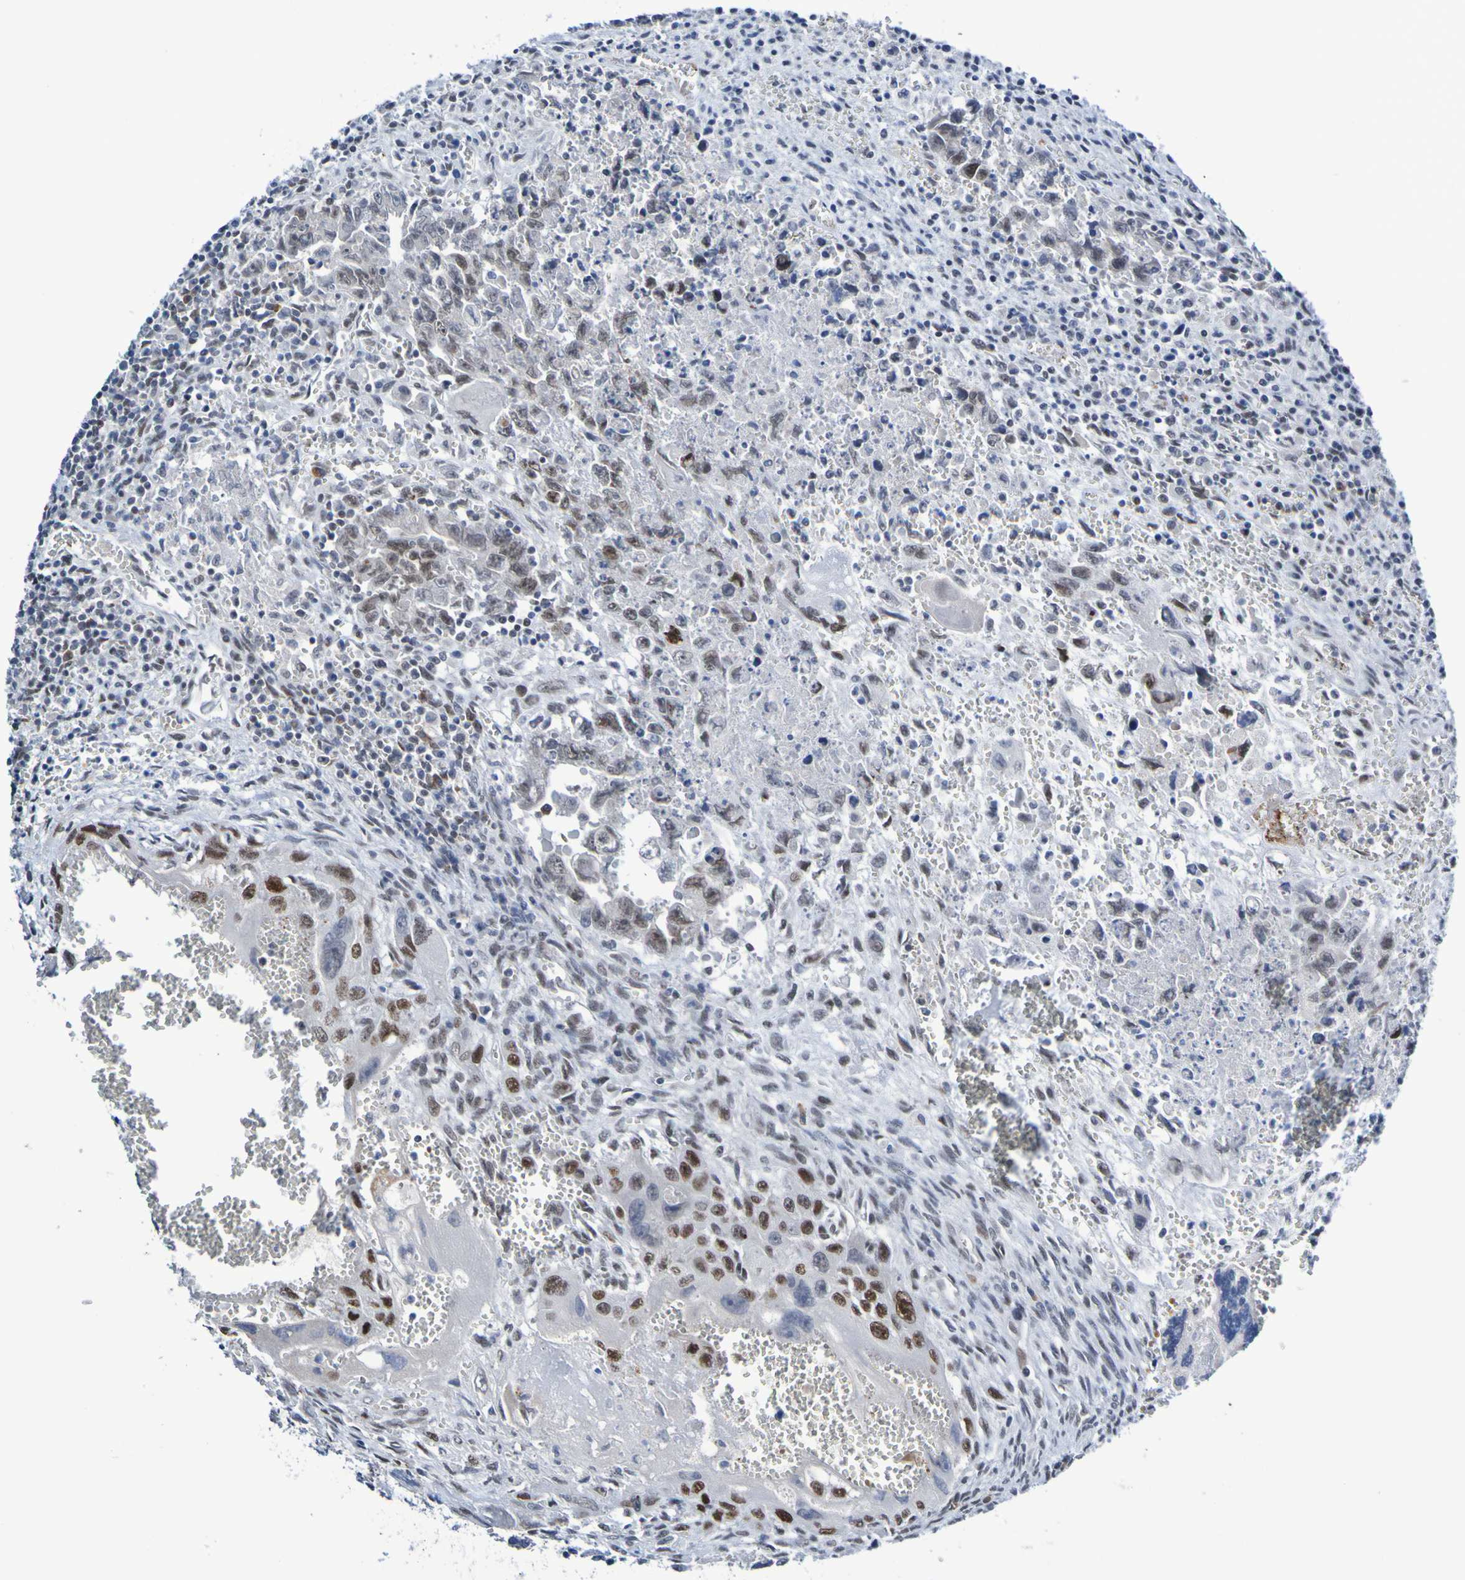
{"staining": {"intensity": "moderate", "quantity": "25%-75%", "location": "nuclear"}, "tissue": "testis cancer", "cell_type": "Tumor cells", "image_type": "cancer", "snomed": [{"axis": "morphology", "description": "Carcinoma, Embryonal, NOS"}, {"axis": "topography", "description": "Testis"}], "caption": "Immunohistochemistry (IHC) of human testis cancer (embryonal carcinoma) shows medium levels of moderate nuclear expression in approximately 25%-75% of tumor cells.", "gene": "PCGF1", "patient": {"sex": "male", "age": 28}}